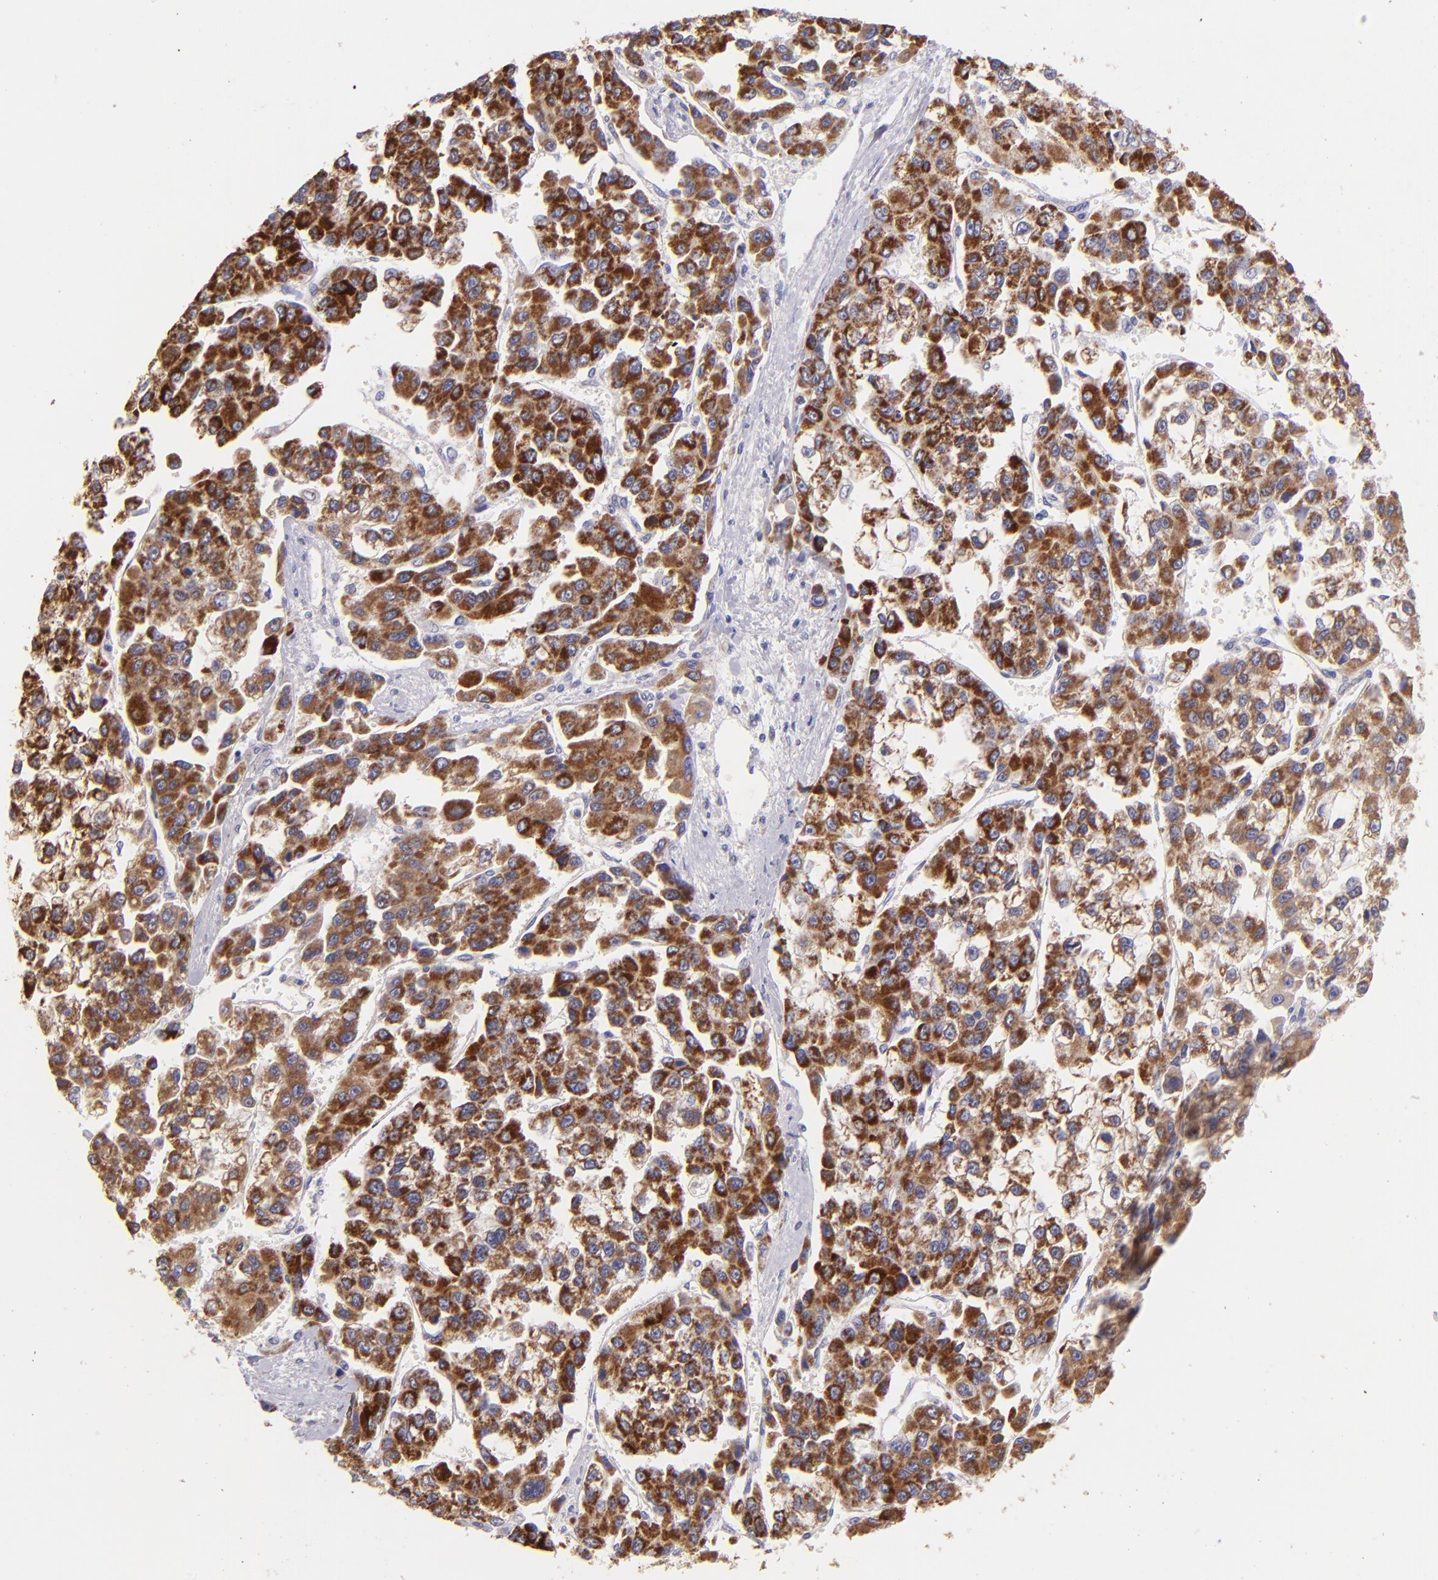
{"staining": {"intensity": "strong", "quantity": ">75%", "location": "cytoplasmic/membranous"}, "tissue": "liver cancer", "cell_type": "Tumor cells", "image_type": "cancer", "snomed": [{"axis": "morphology", "description": "Carcinoma, Hepatocellular, NOS"}, {"axis": "topography", "description": "Liver"}], "caption": "Brown immunohistochemical staining in hepatocellular carcinoma (liver) shows strong cytoplasmic/membranous expression in about >75% of tumor cells.", "gene": "SH2D4A", "patient": {"sex": "female", "age": 66}}